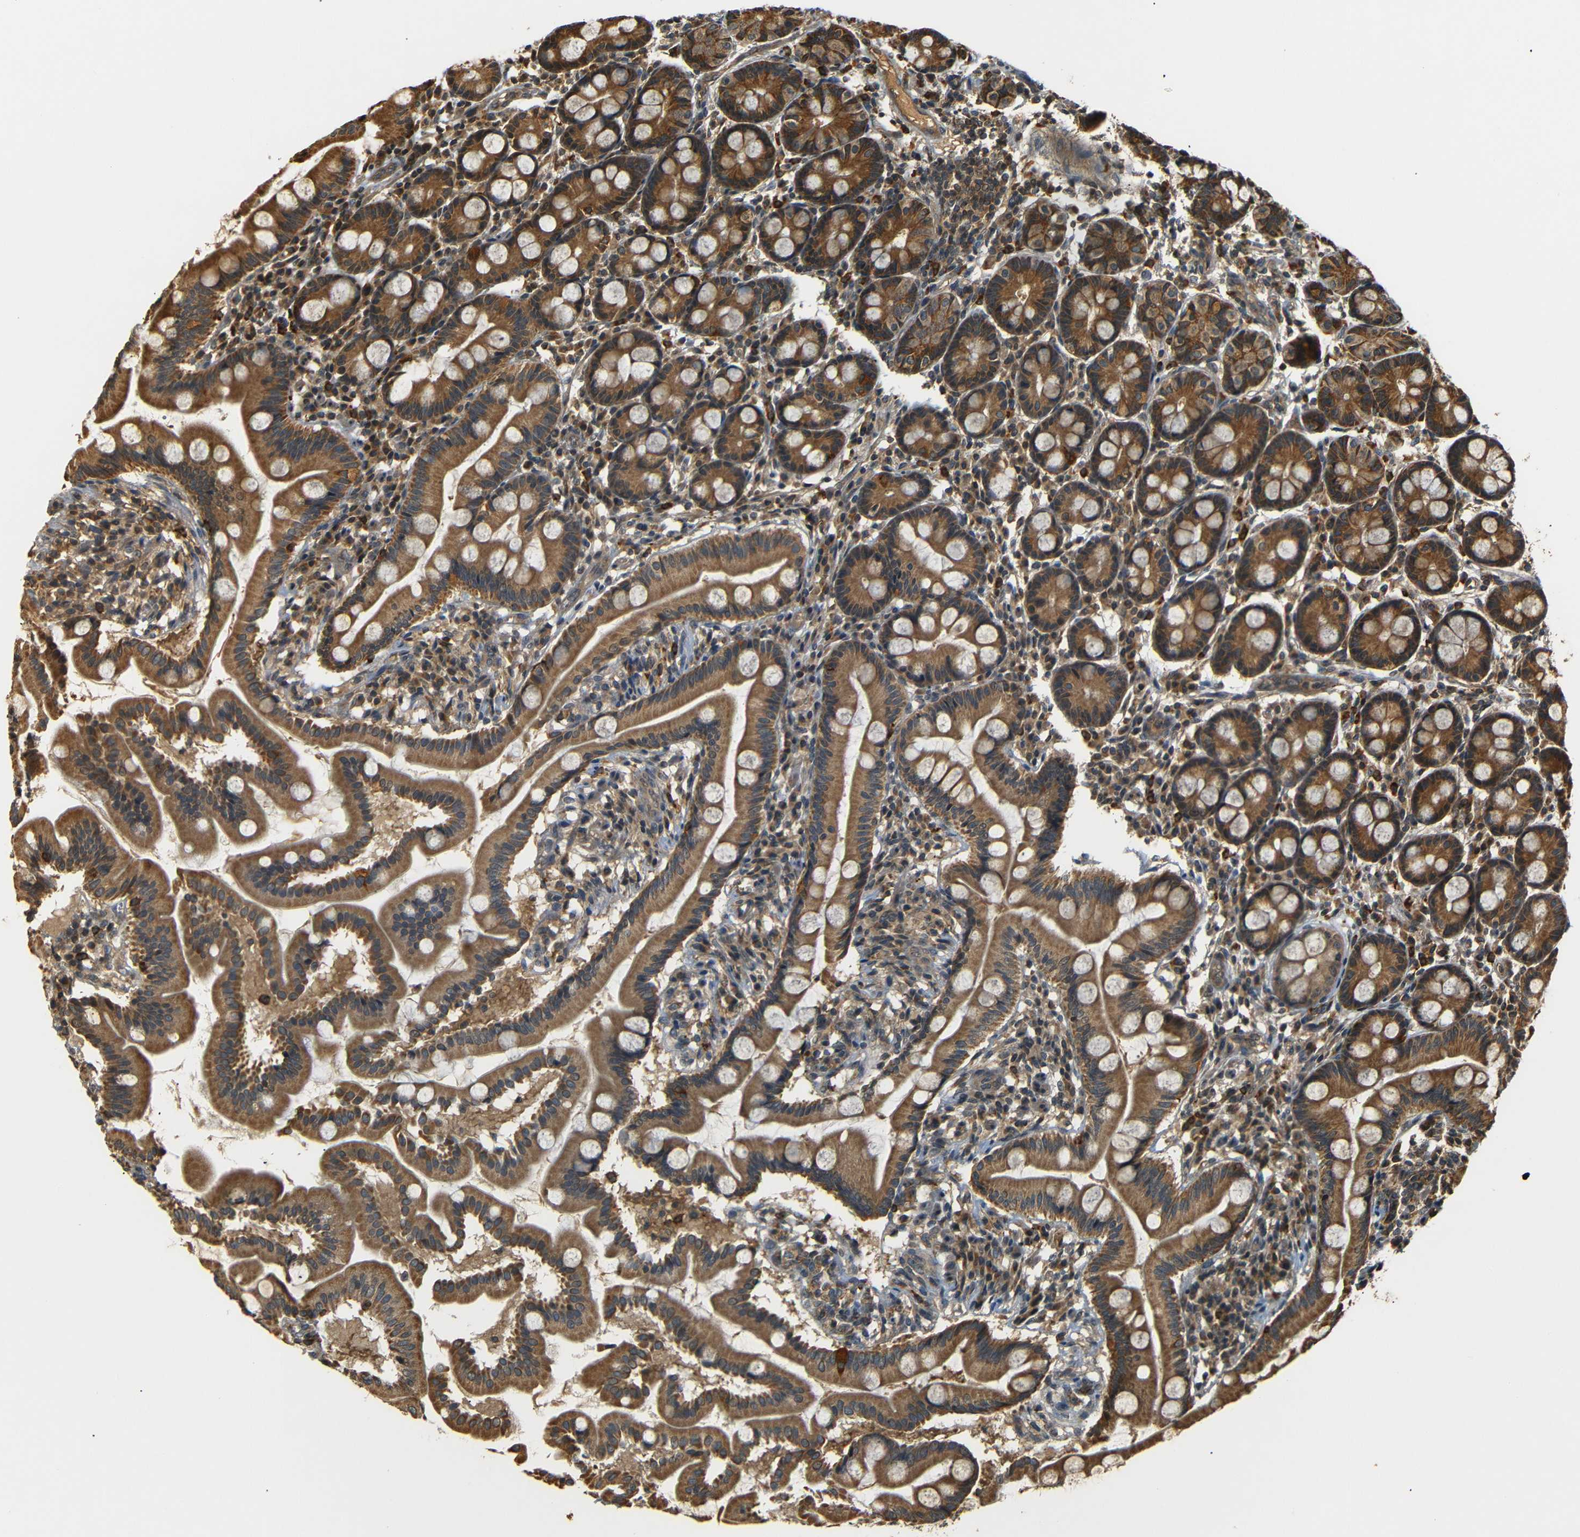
{"staining": {"intensity": "moderate", "quantity": ">75%", "location": "cytoplasmic/membranous"}, "tissue": "duodenum", "cell_type": "Glandular cells", "image_type": "normal", "snomed": [{"axis": "morphology", "description": "Normal tissue, NOS"}, {"axis": "topography", "description": "Duodenum"}], "caption": "Protein expression analysis of unremarkable human duodenum reveals moderate cytoplasmic/membranous positivity in about >75% of glandular cells. Using DAB (3,3'-diaminobenzidine) (brown) and hematoxylin (blue) stains, captured at high magnification using brightfield microscopy.", "gene": "TANK", "patient": {"sex": "male", "age": 50}}